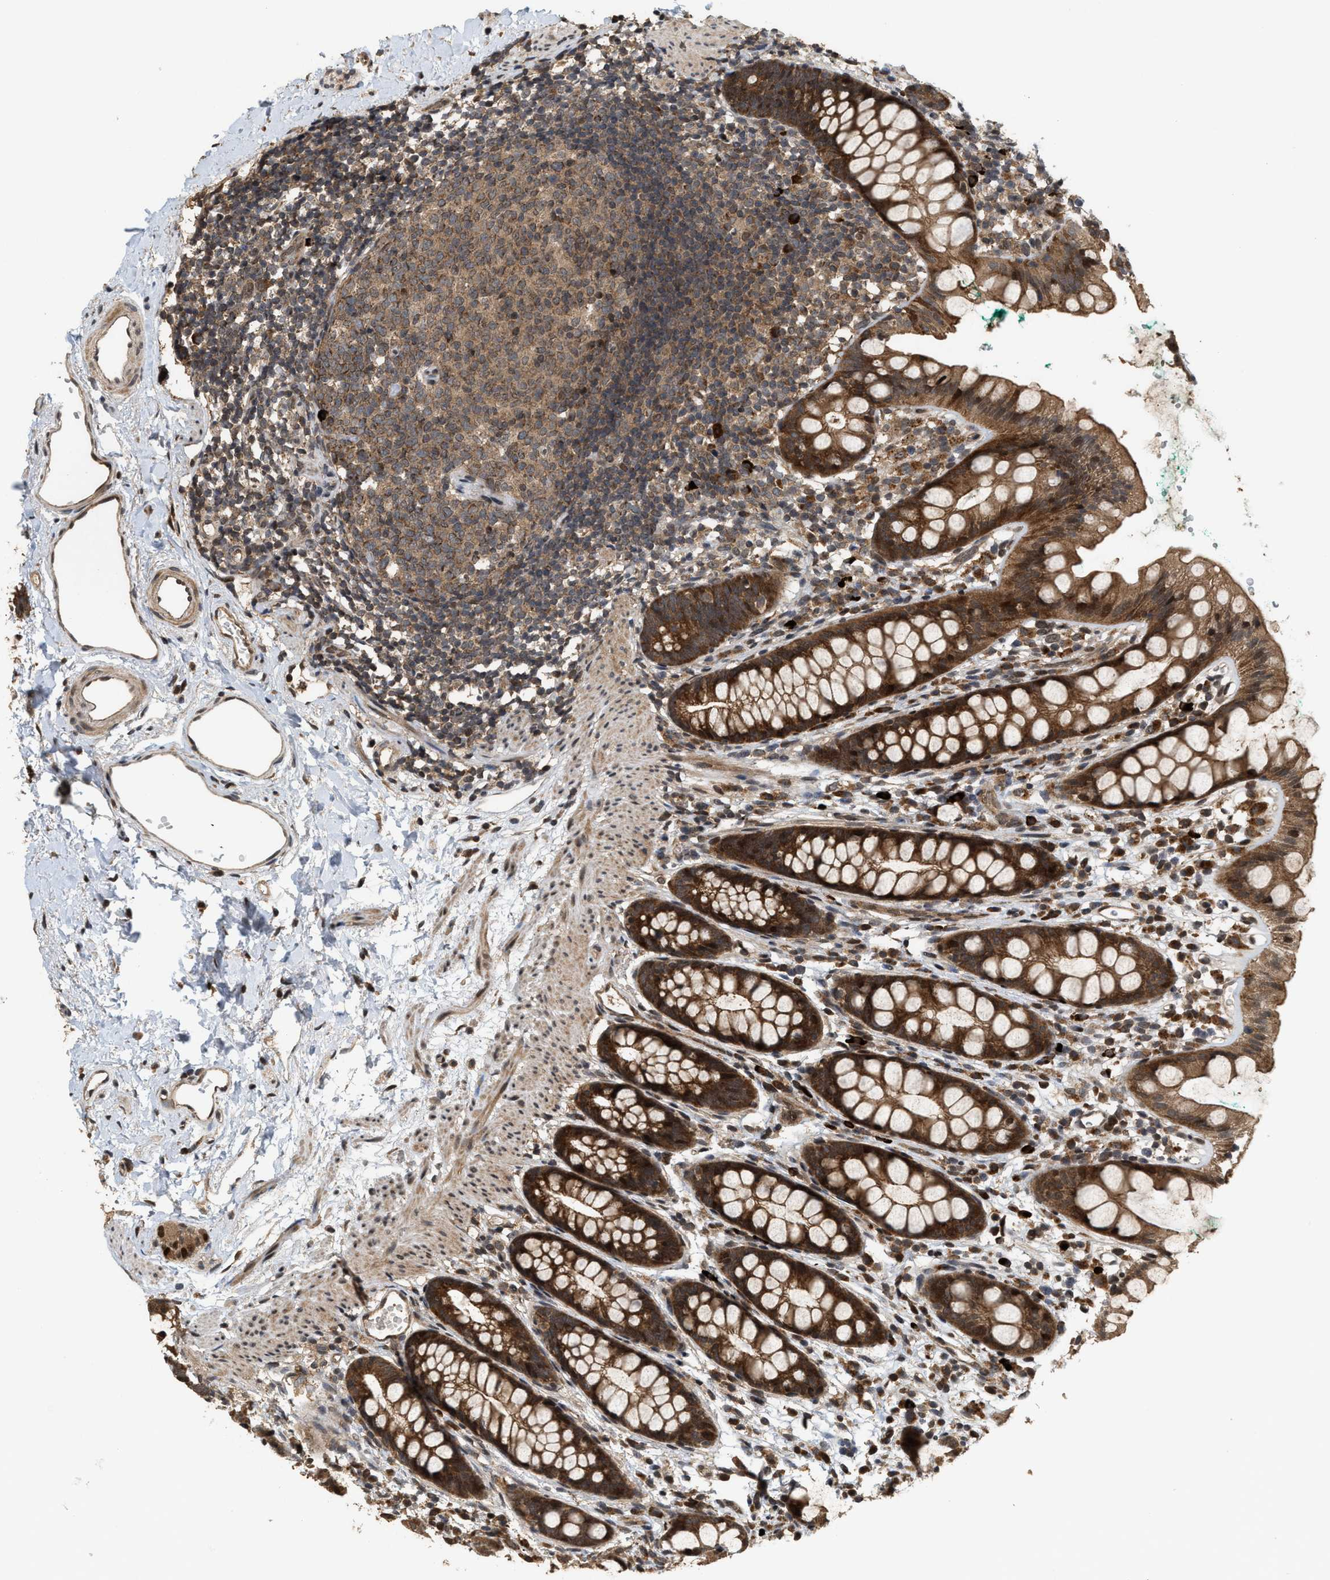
{"staining": {"intensity": "strong", "quantity": ">75%", "location": "cytoplasmic/membranous,nuclear"}, "tissue": "rectum", "cell_type": "Glandular cells", "image_type": "normal", "snomed": [{"axis": "morphology", "description": "Normal tissue, NOS"}, {"axis": "topography", "description": "Rectum"}], "caption": "DAB immunohistochemical staining of unremarkable human rectum reveals strong cytoplasmic/membranous,nuclear protein positivity in approximately >75% of glandular cells. The staining is performed using DAB brown chromogen to label protein expression. The nuclei are counter-stained blue using hematoxylin.", "gene": "ELP2", "patient": {"sex": "female", "age": 65}}